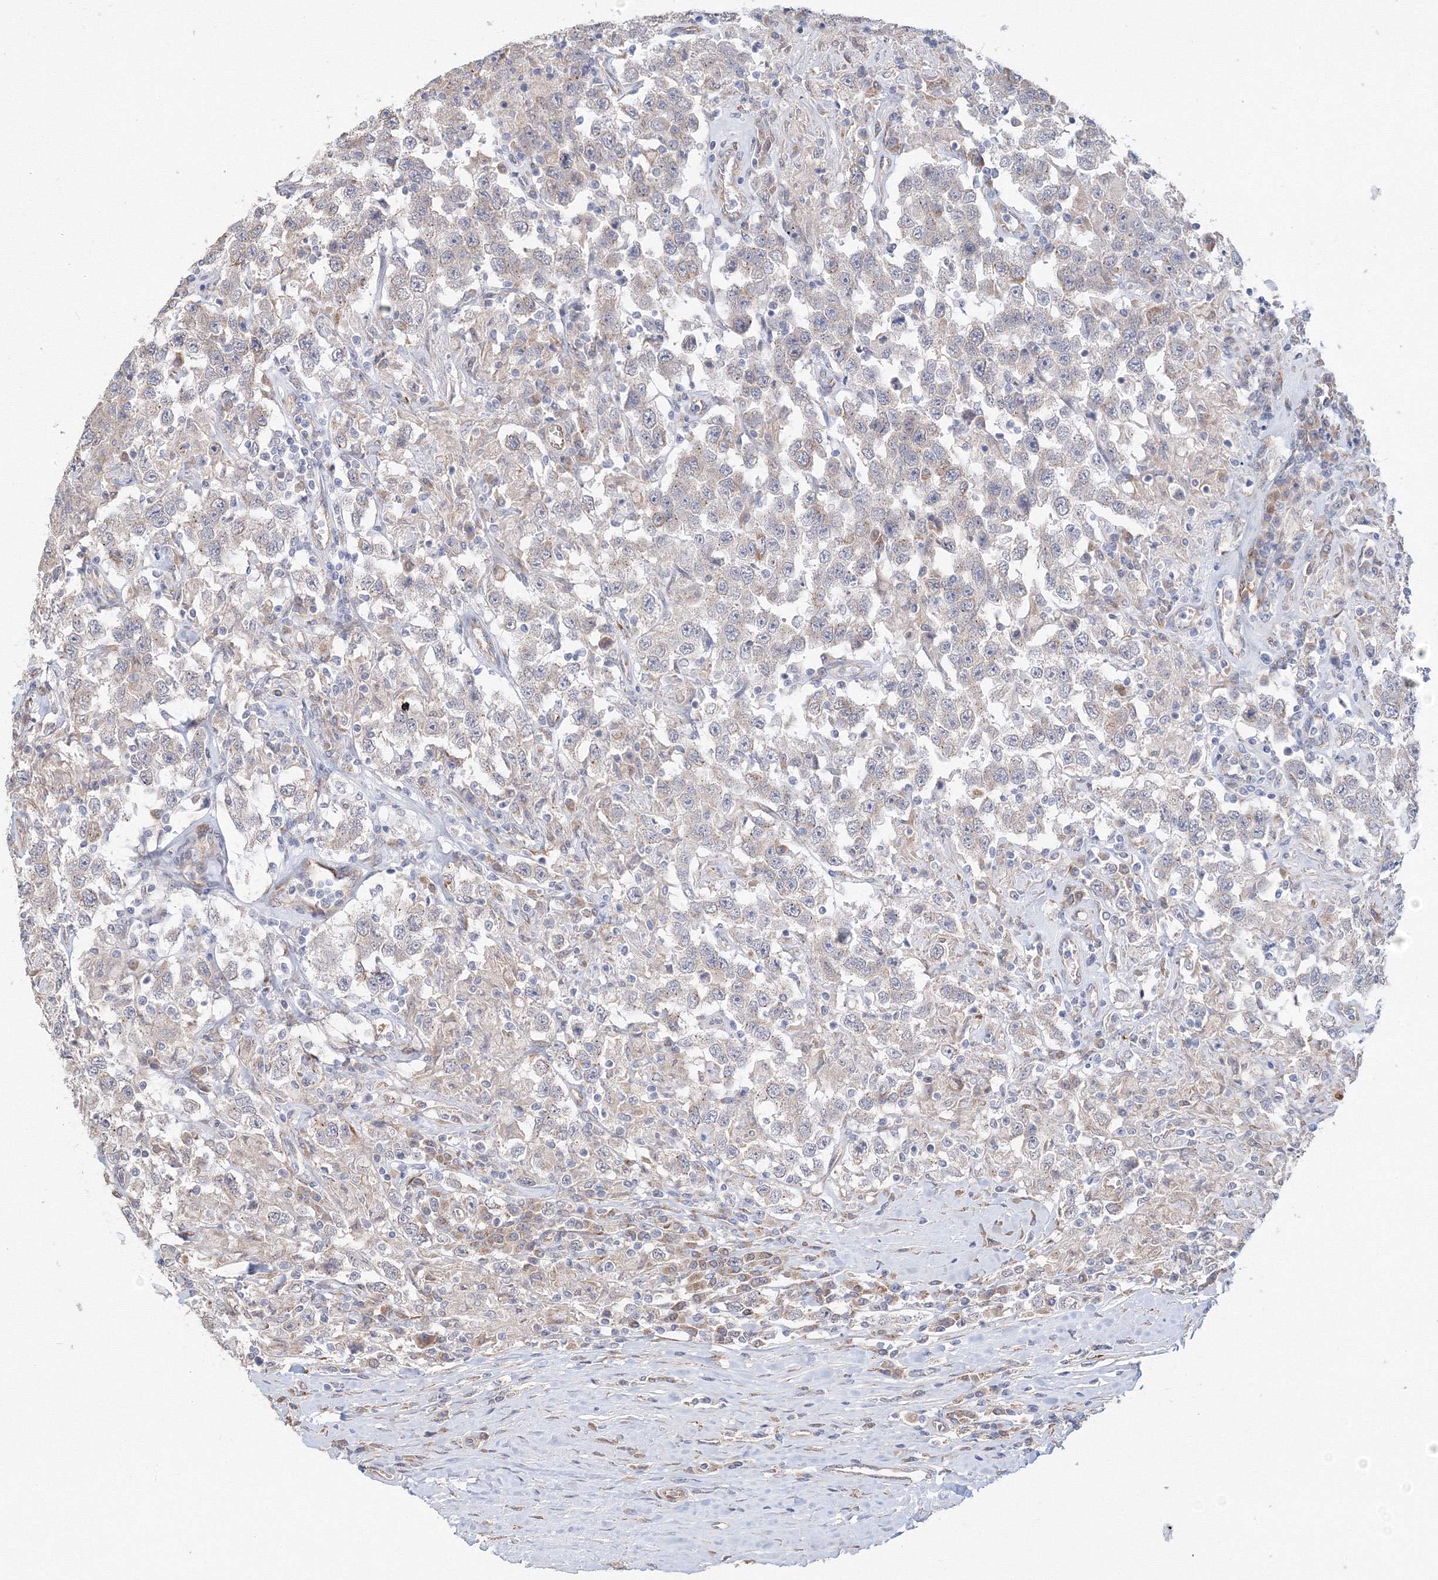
{"staining": {"intensity": "negative", "quantity": "none", "location": "none"}, "tissue": "testis cancer", "cell_type": "Tumor cells", "image_type": "cancer", "snomed": [{"axis": "morphology", "description": "Seminoma, NOS"}, {"axis": "topography", "description": "Testis"}], "caption": "Human testis cancer (seminoma) stained for a protein using immunohistochemistry displays no expression in tumor cells.", "gene": "DHRS12", "patient": {"sex": "male", "age": 41}}